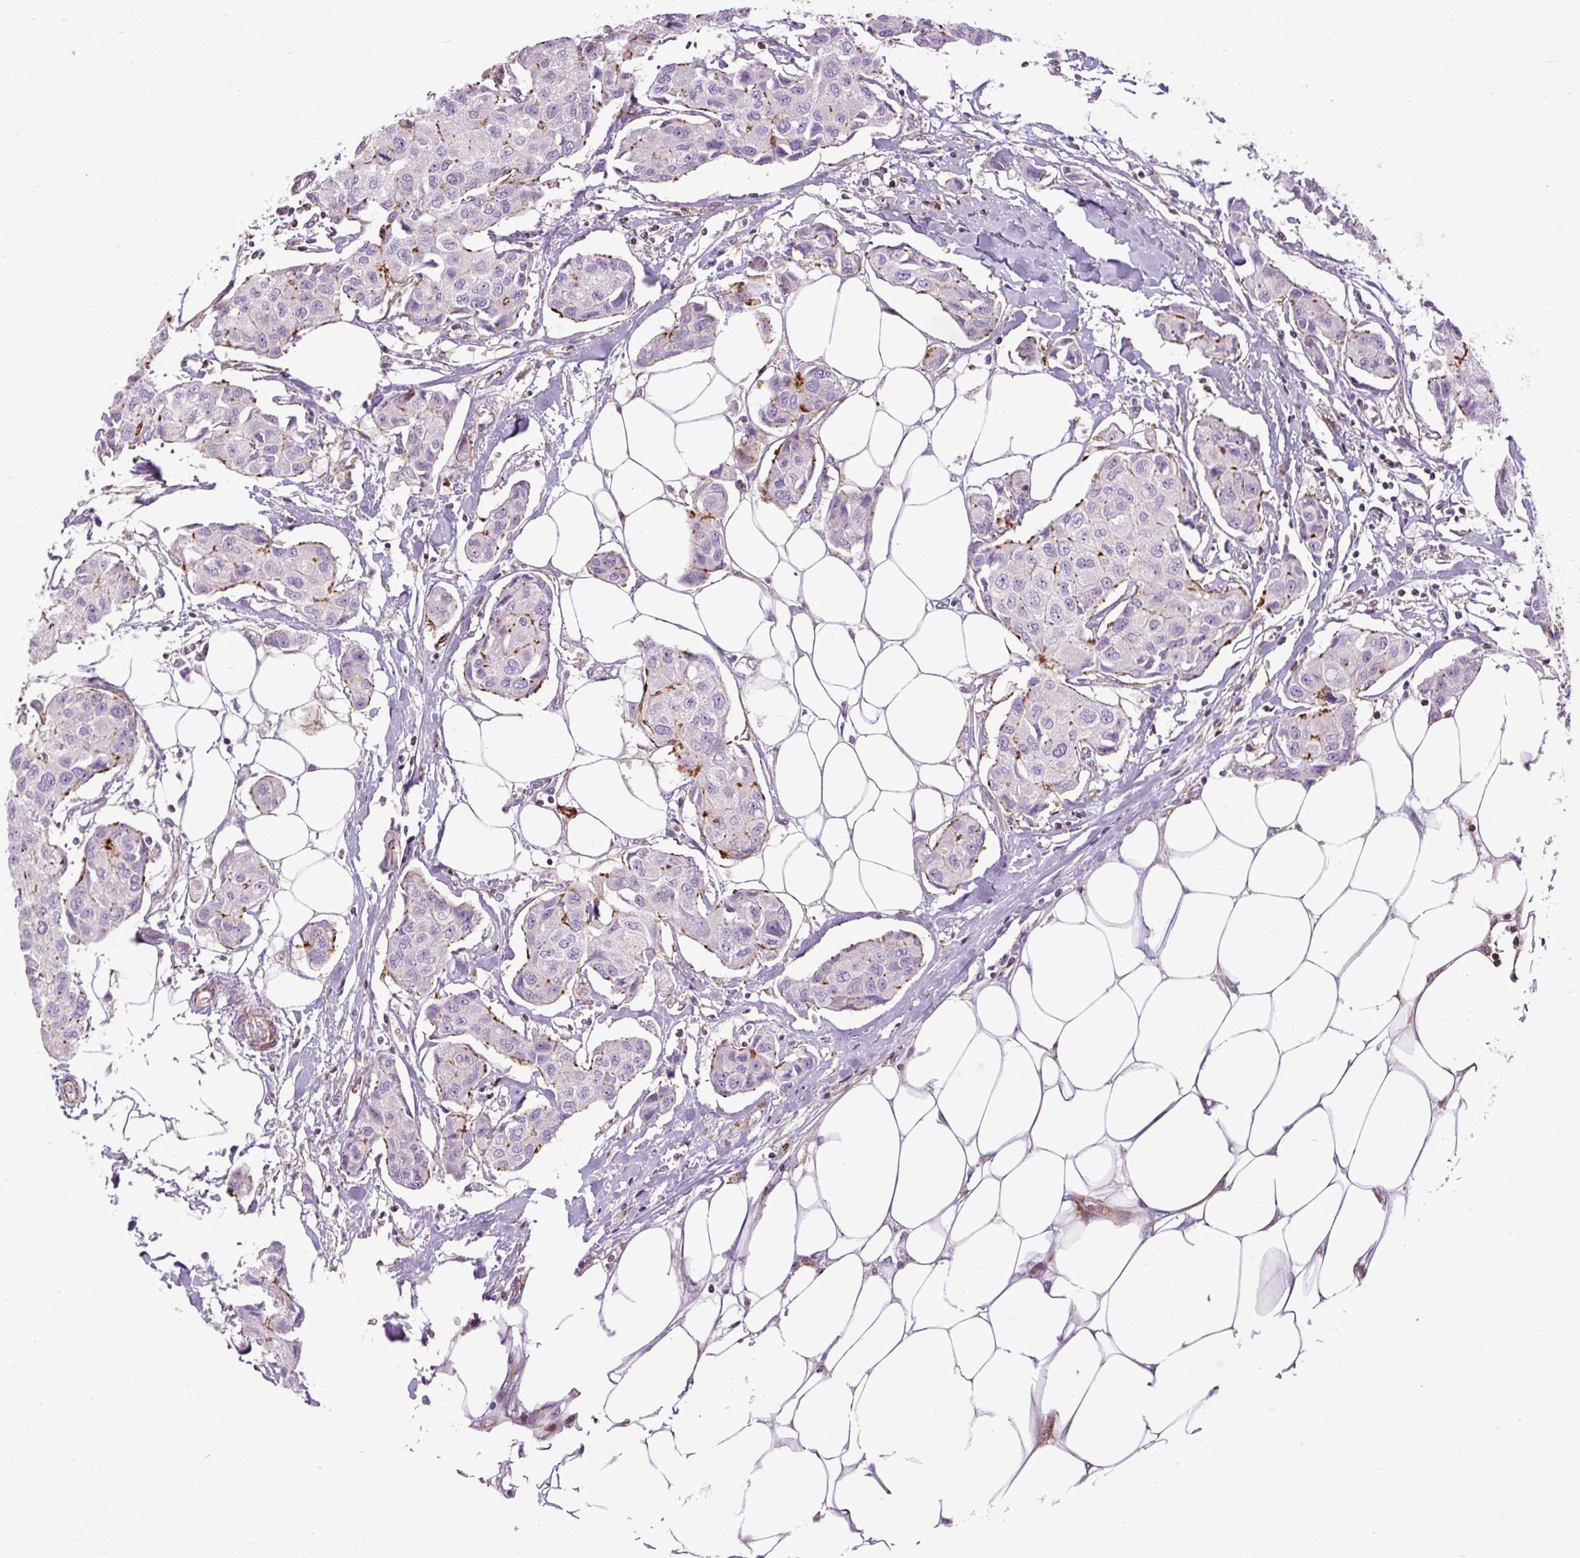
{"staining": {"intensity": "moderate", "quantity": "<25%", "location": "cytoplasmic/membranous"}, "tissue": "breast cancer", "cell_type": "Tumor cells", "image_type": "cancer", "snomed": [{"axis": "morphology", "description": "Duct carcinoma"}, {"axis": "topography", "description": "Breast"}, {"axis": "topography", "description": "Lymph node"}], "caption": "High-power microscopy captured an immunohistochemistry (IHC) micrograph of invasive ductal carcinoma (breast), revealing moderate cytoplasmic/membranous staining in about <25% of tumor cells.", "gene": "ZNF197", "patient": {"sex": "female", "age": 80}}